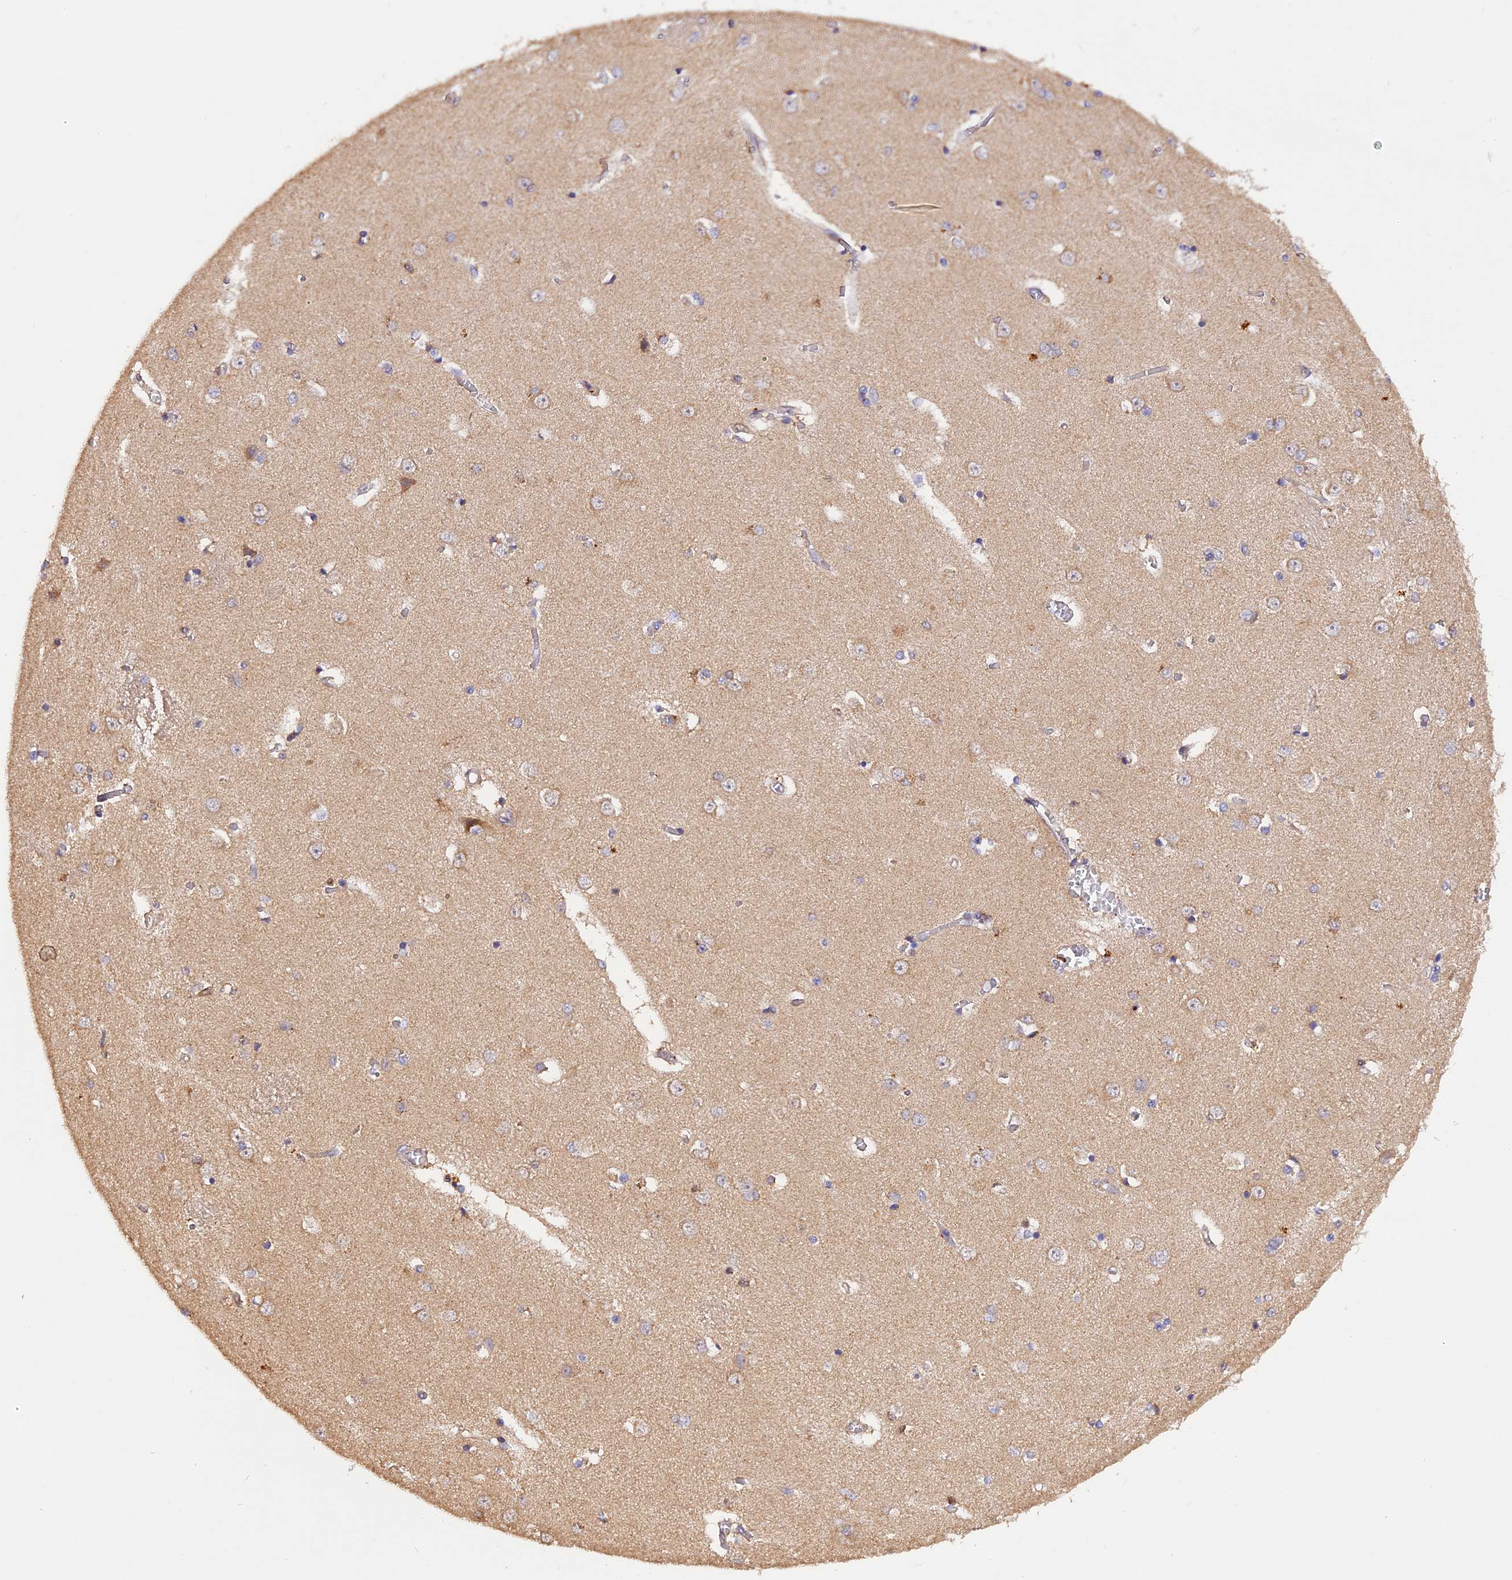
{"staining": {"intensity": "negative", "quantity": "none", "location": "none"}, "tissue": "caudate", "cell_type": "Glial cells", "image_type": "normal", "snomed": [{"axis": "morphology", "description": "Normal tissue, NOS"}, {"axis": "topography", "description": "Lateral ventricle wall"}], "caption": "Caudate was stained to show a protein in brown. There is no significant staining in glial cells. (Brightfield microscopy of DAB (3,3'-diaminobenzidine) immunohistochemistry (IHC) at high magnification).", "gene": "PEX3", "patient": {"sex": "male", "age": 37}}